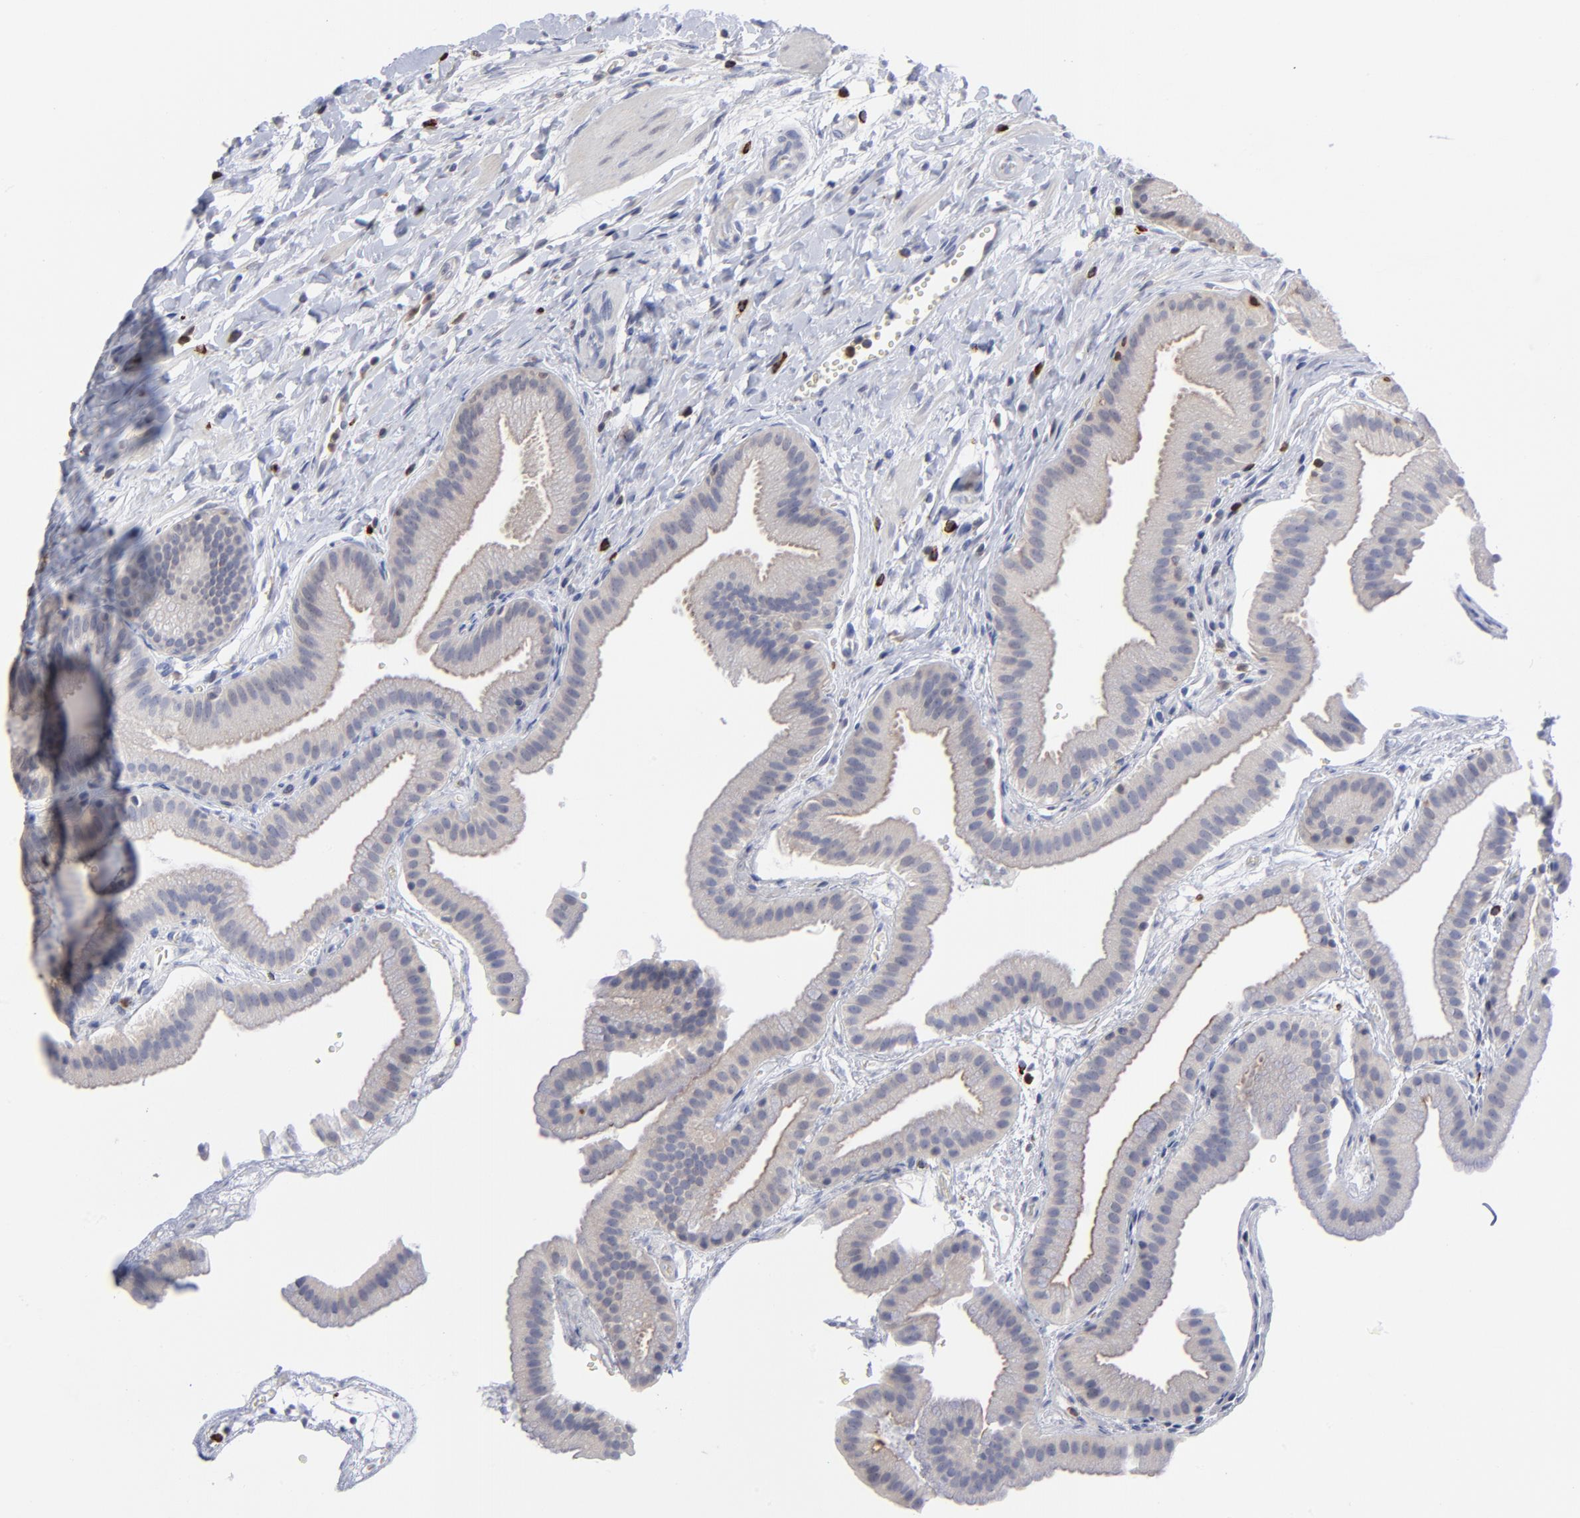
{"staining": {"intensity": "negative", "quantity": "none", "location": "none"}, "tissue": "gallbladder", "cell_type": "Glandular cells", "image_type": "normal", "snomed": [{"axis": "morphology", "description": "Normal tissue, NOS"}, {"axis": "topography", "description": "Gallbladder"}], "caption": "An IHC histopathology image of normal gallbladder is shown. There is no staining in glandular cells of gallbladder. (DAB immunohistochemistry (IHC) with hematoxylin counter stain).", "gene": "TBXT", "patient": {"sex": "female", "age": 63}}